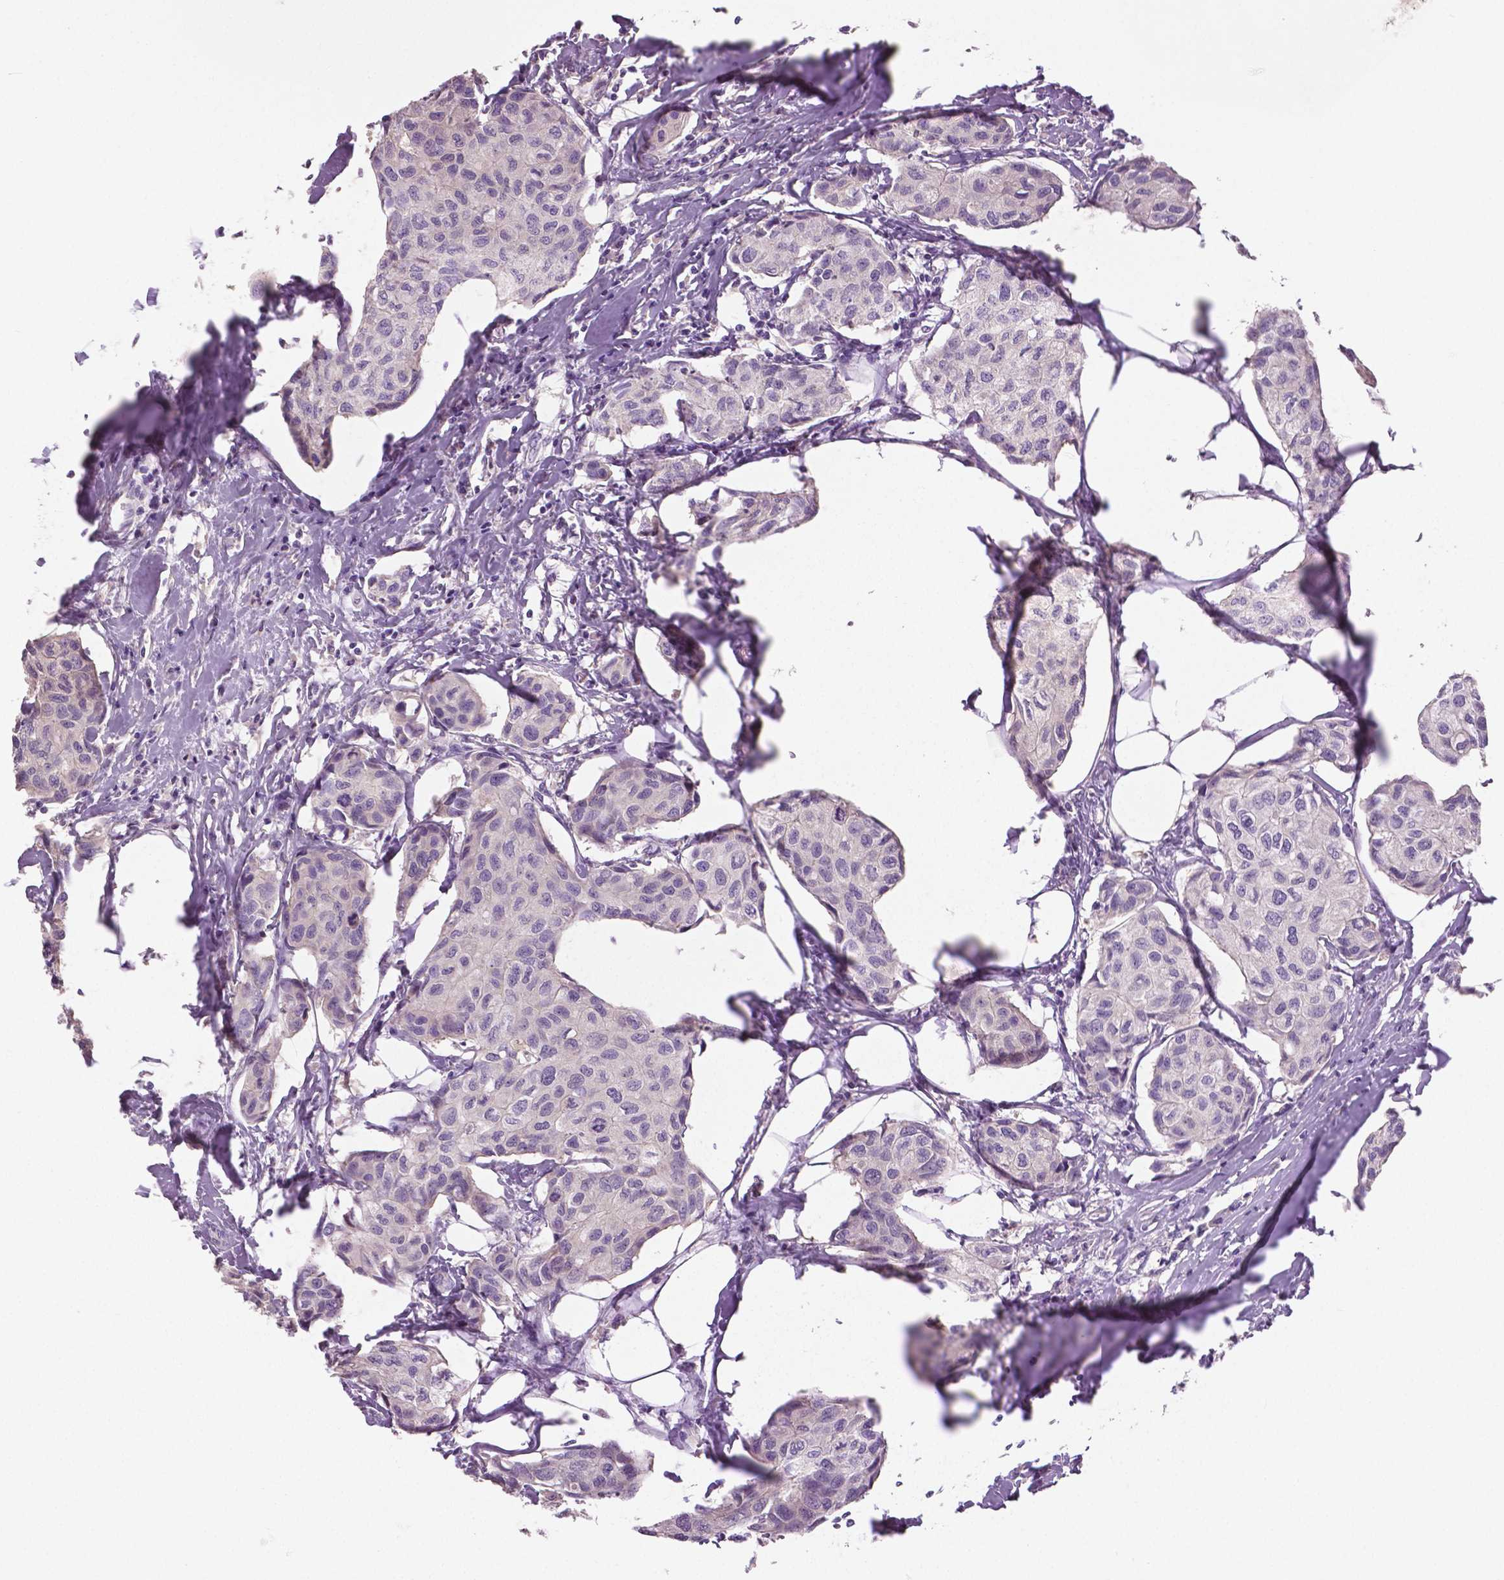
{"staining": {"intensity": "negative", "quantity": "none", "location": "none"}, "tissue": "breast cancer", "cell_type": "Tumor cells", "image_type": "cancer", "snomed": [{"axis": "morphology", "description": "Duct carcinoma"}, {"axis": "topography", "description": "Breast"}], "caption": "The immunohistochemistry (IHC) micrograph has no significant expression in tumor cells of intraductal carcinoma (breast) tissue.", "gene": "DNAH12", "patient": {"sex": "female", "age": 80}}